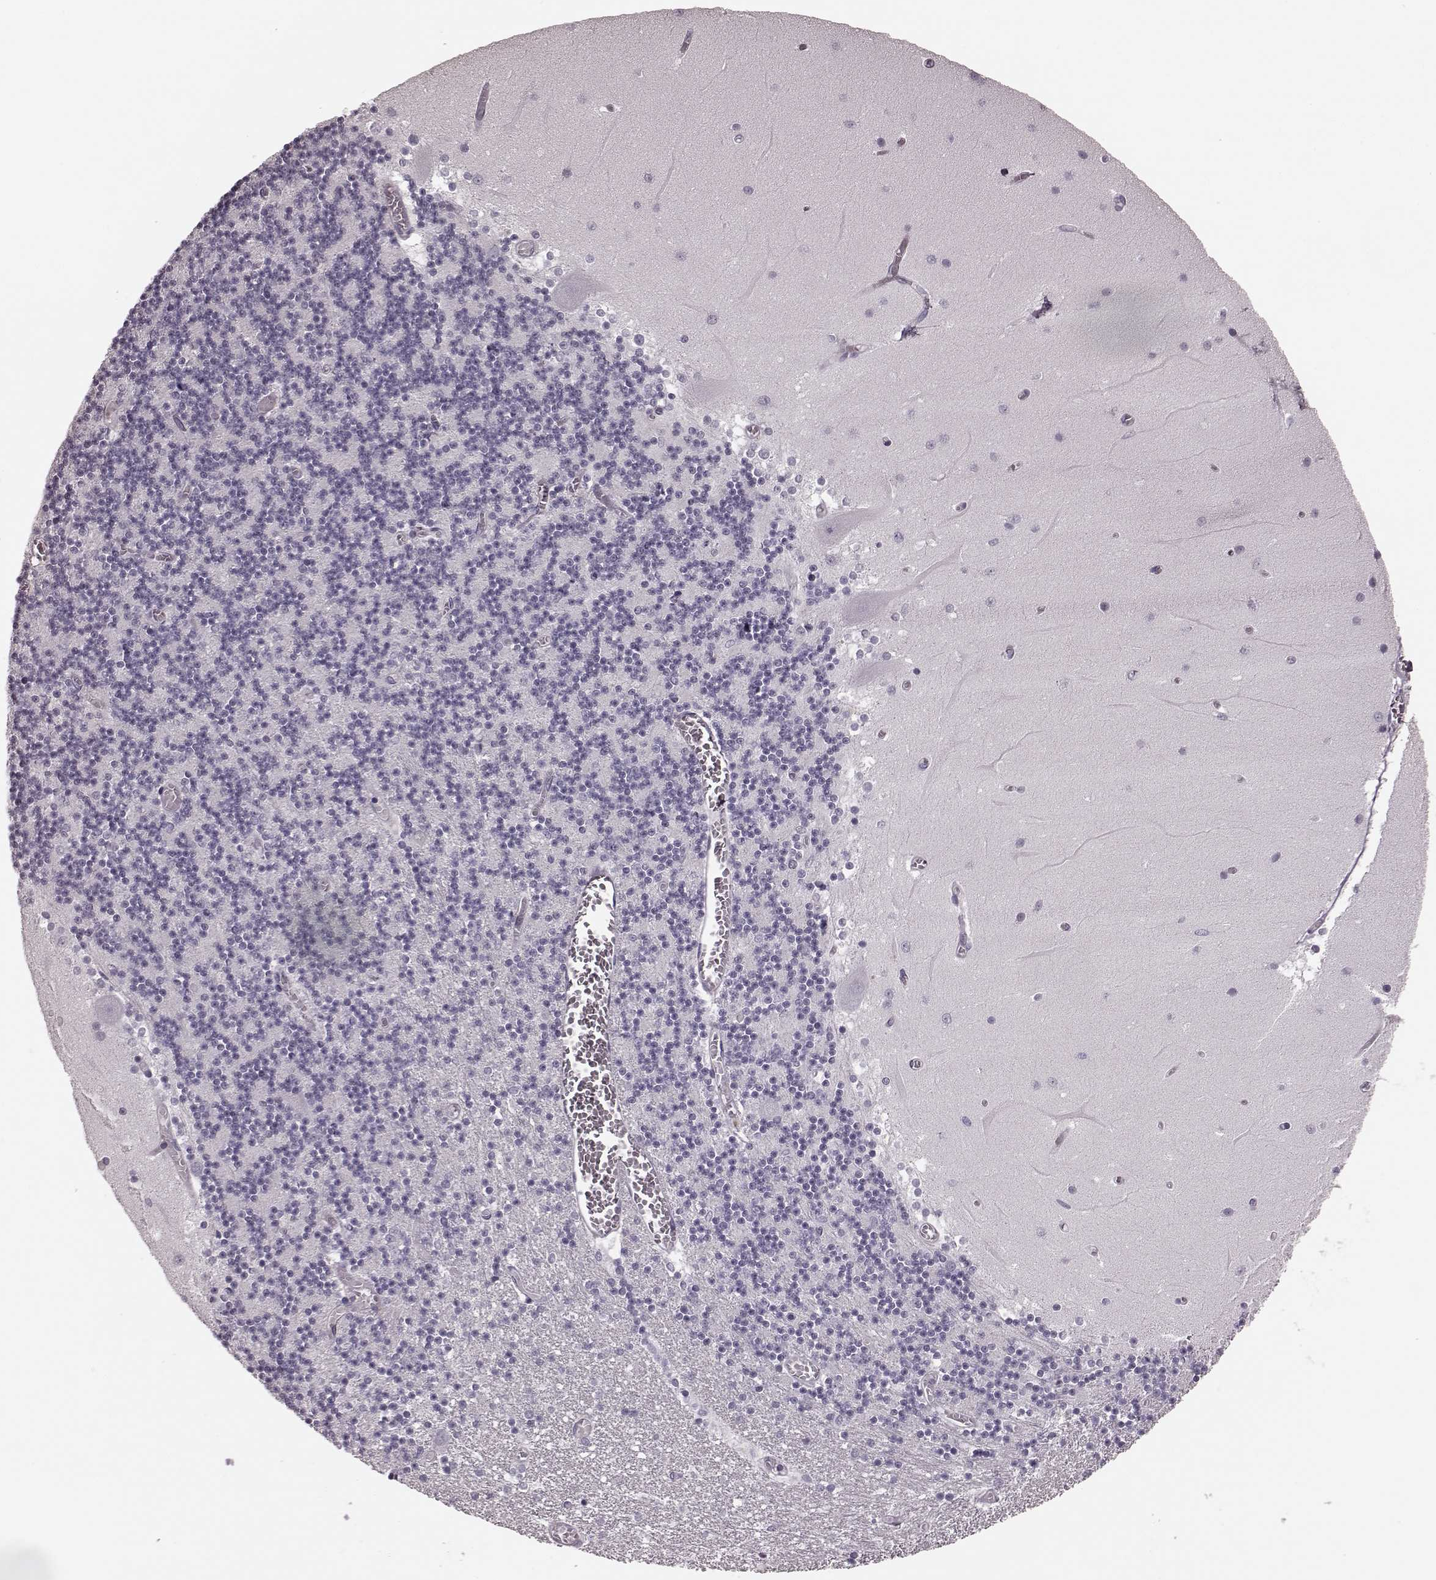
{"staining": {"intensity": "negative", "quantity": "none", "location": "none"}, "tissue": "cerebellum", "cell_type": "Cells in granular layer", "image_type": "normal", "snomed": [{"axis": "morphology", "description": "Normal tissue, NOS"}, {"axis": "topography", "description": "Cerebellum"}], "caption": "The image shows no staining of cells in granular layer in unremarkable cerebellum.", "gene": "TRPM1", "patient": {"sex": "female", "age": 28}}